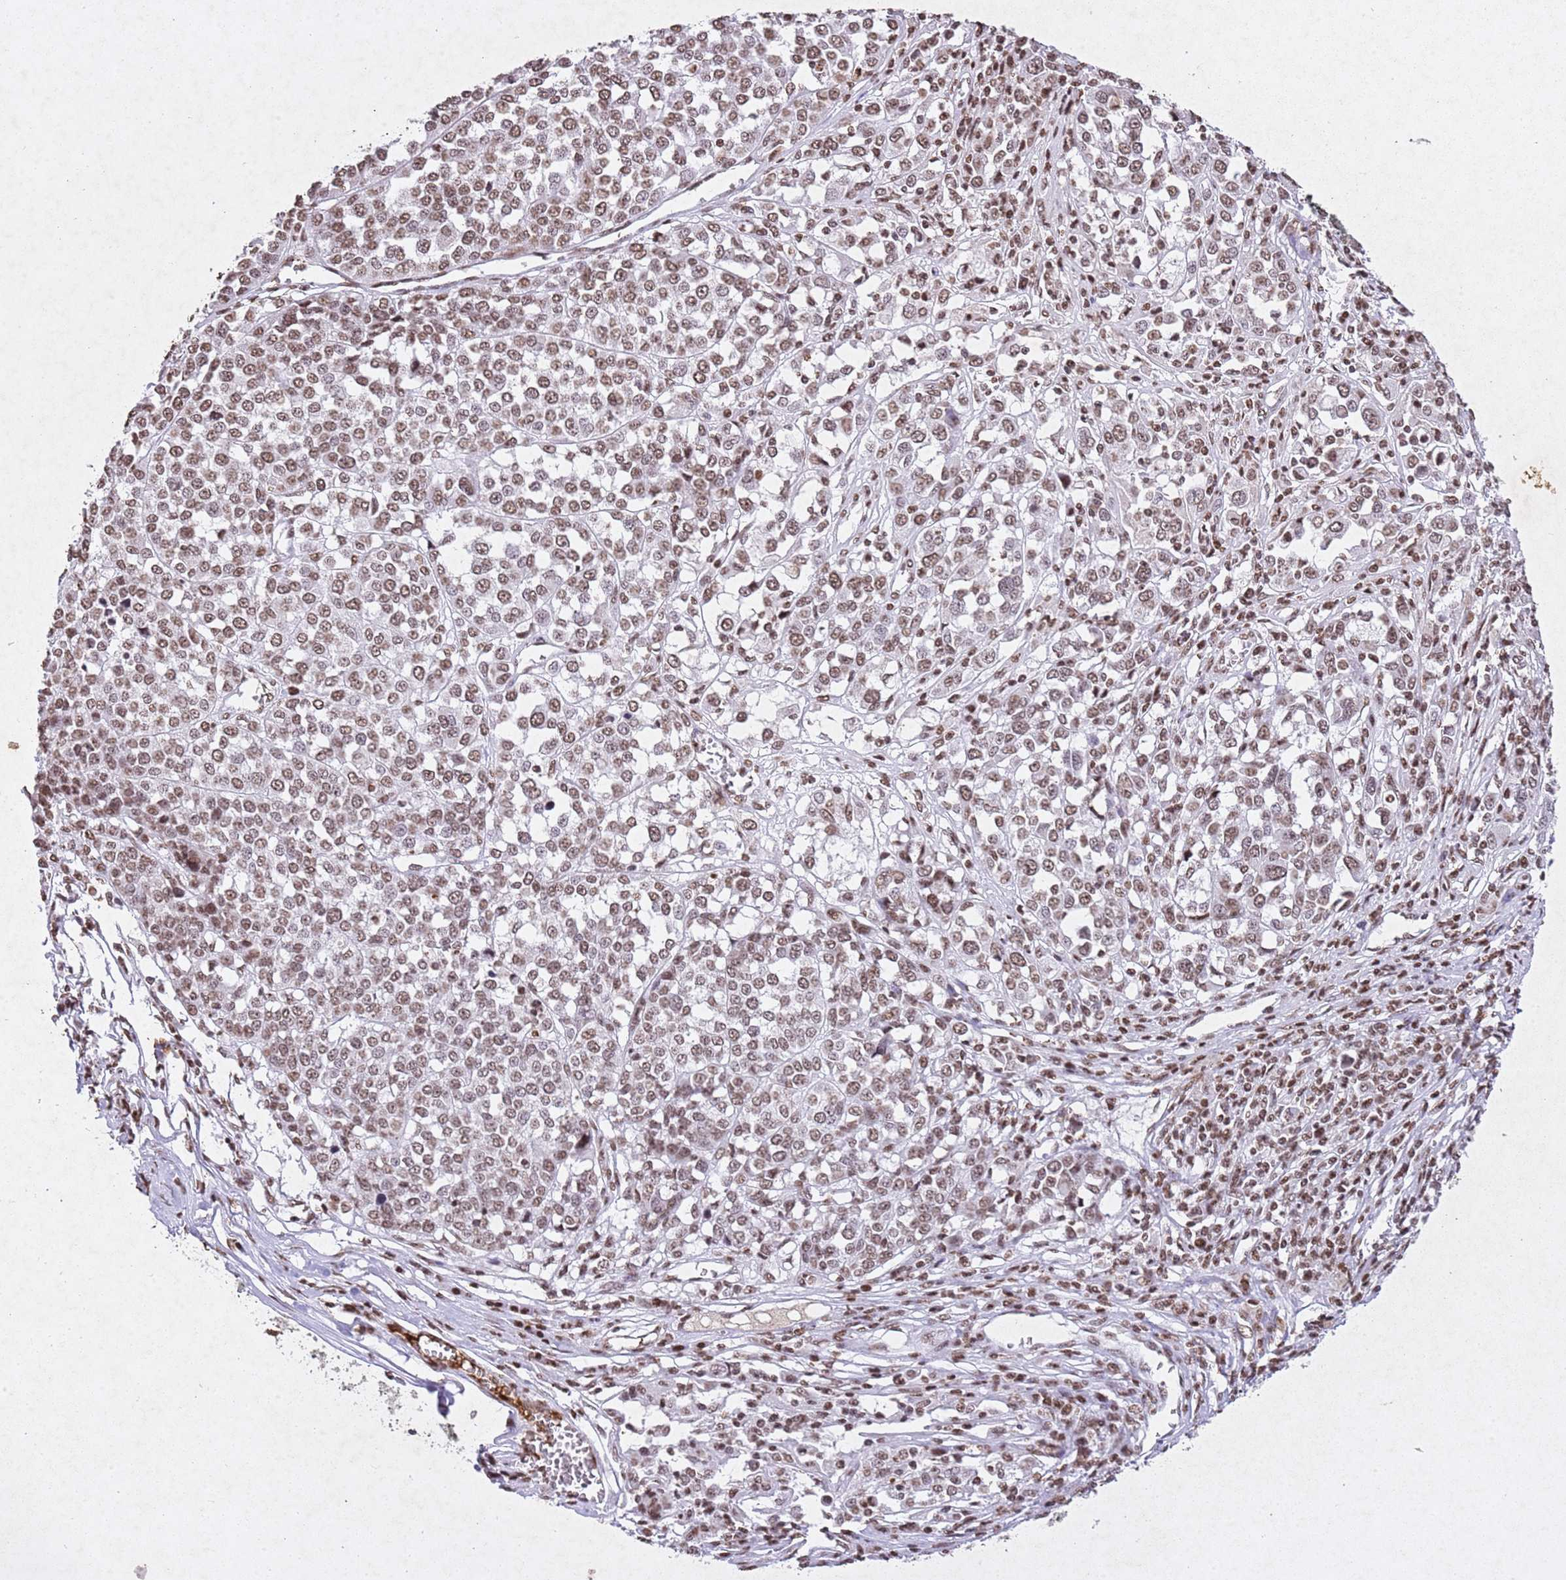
{"staining": {"intensity": "moderate", "quantity": ">75%", "location": "nuclear"}, "tissue": "melanoma", "cell_type": "Tumor cells", "image_type": "cancer", "snomed": [{"axis": "morphology", "description": "Malignant melanoma, Metastatic site"}, {"axis": "topography", "description": "Lymph node"}], "caption": "Malignant melanoma (metastatic site) stained with DAB immunohistochemistry displays medium levels of moderate nuclear positivity in about >75% of tumor cells.", "gene": "BMAL1", "patient": {"sex": "male", "age": 44}}